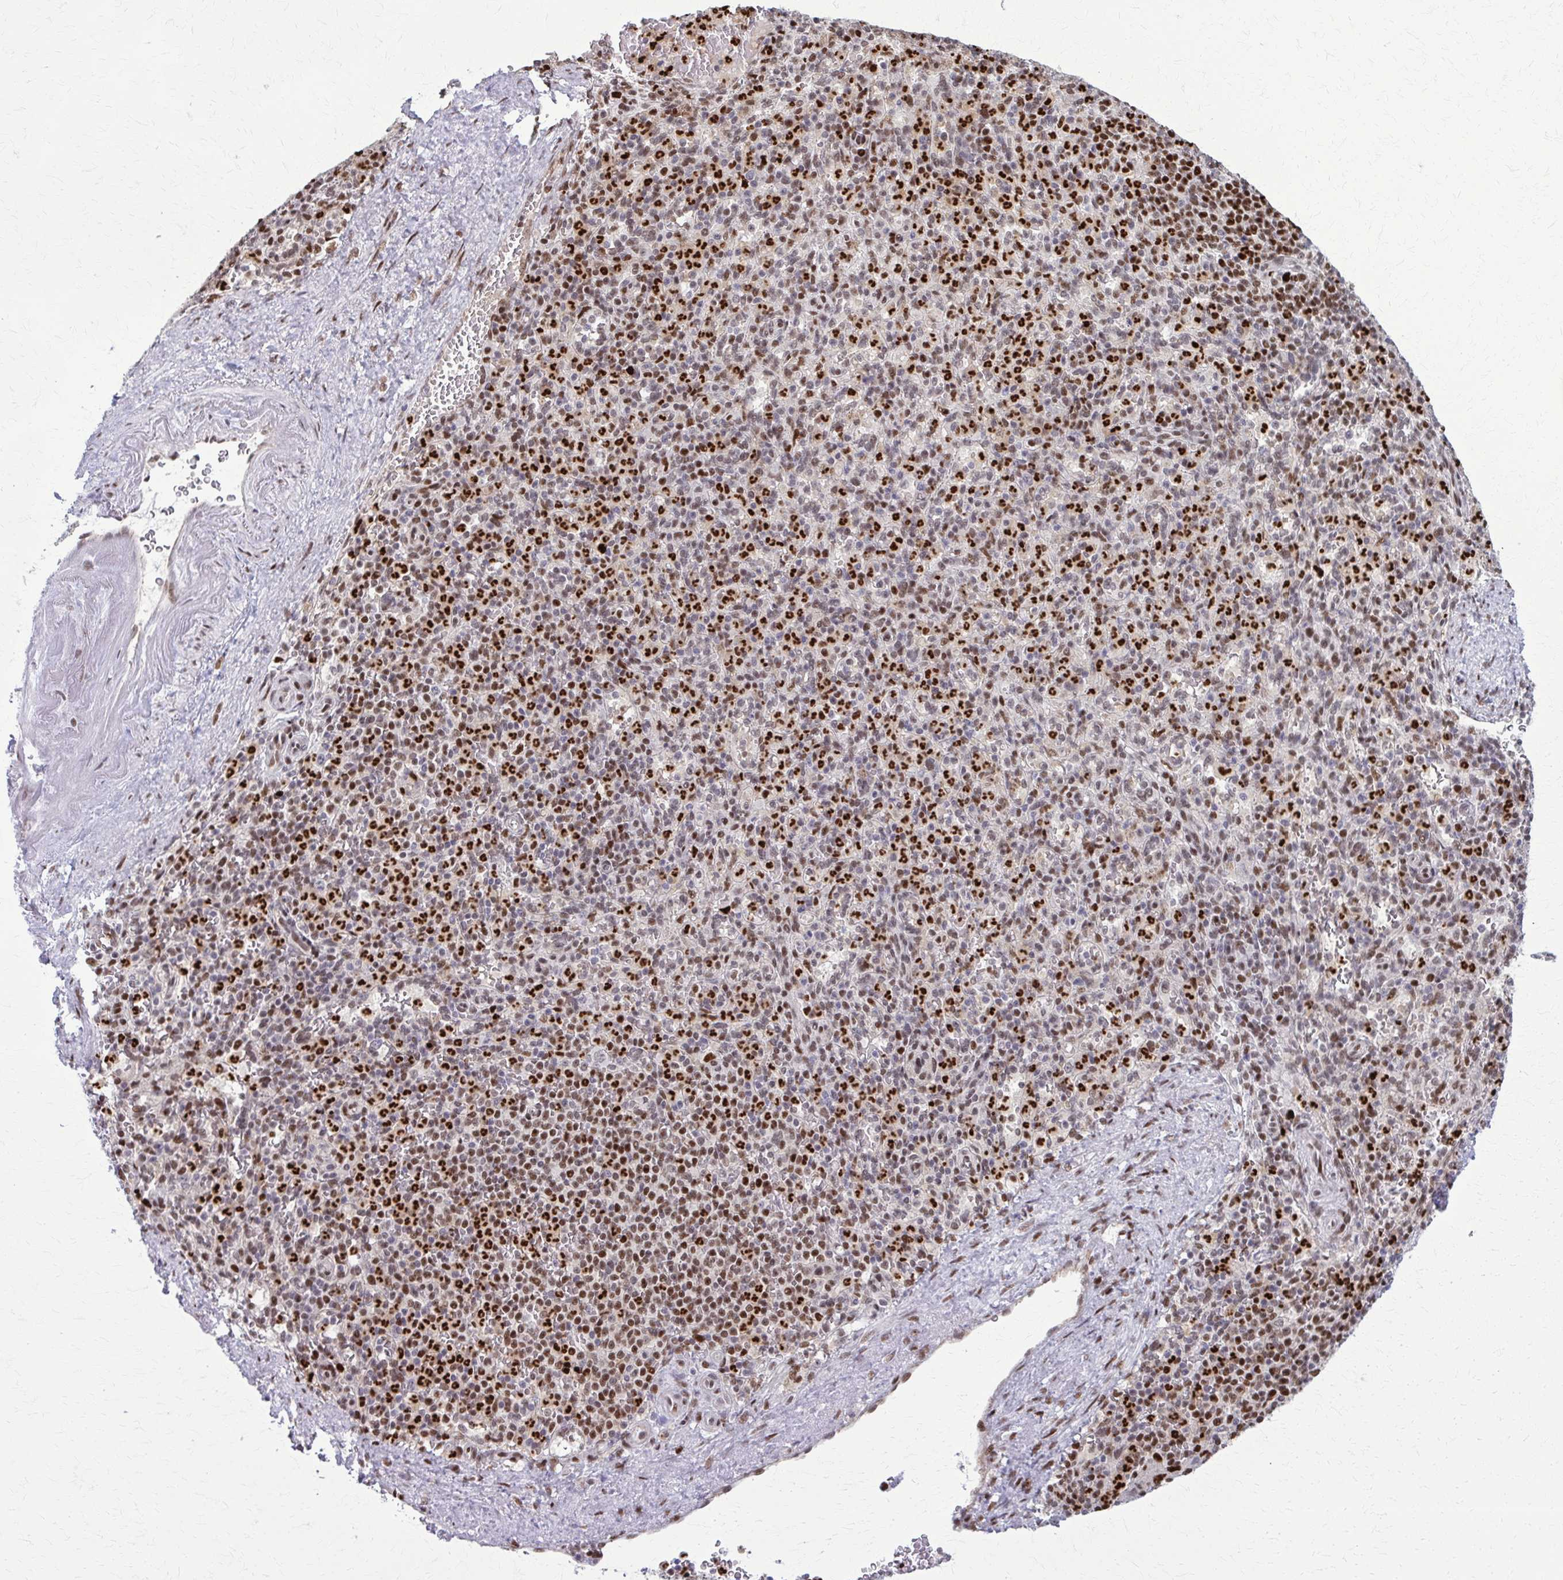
{"staining": {"intensity": "strong", "quantity": "25%-75%", "location": "nuclear"}, "tissue": "spleen", "cell_type": "Cells in red pulp", "image_type": "normal", "snomed": [{"axis": "morphology", "description": "Normal tissue, NOS"}, {"axis": "topography", "description": "Spleen"}], "caption": "This image reveals IHC staining of normal human spleen, with high strong nuclear expression in about 25%-75% of cells in red pulp.", "gene": "ZNF559", "patient": {"sex": "female", "age": 74}}